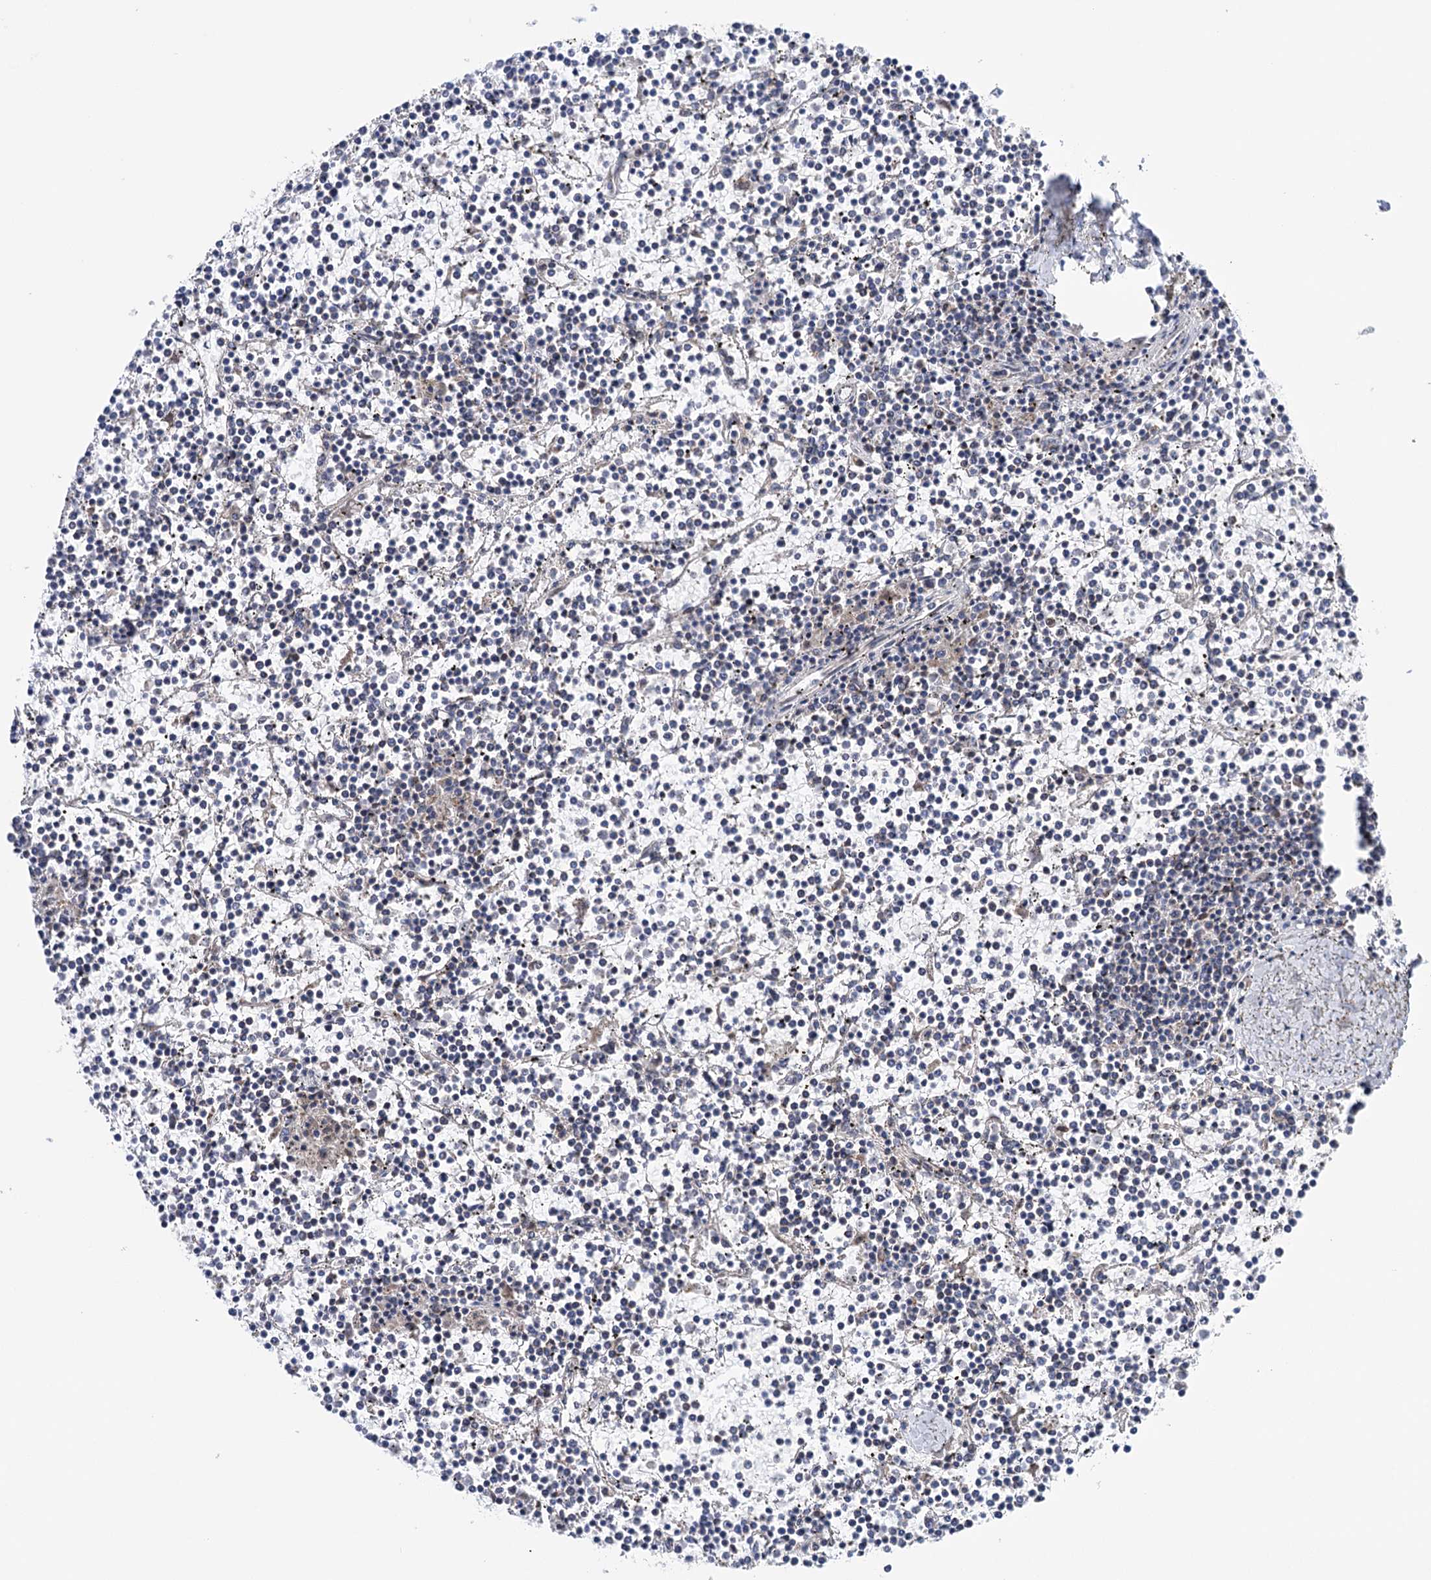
{"staining": {"intensity": "negative", "quantity": "none", "location": "none"}, "tissue": "lymphoma", "cell_type": "Tumor cells", "image_type": "cancer", "snomed": [{"axis": "morphology", "description": "Malignant lymphoma, non-Hodgkin's type, Low grade"}, {"axis": "topography", "description": "Spleen"}], "caption": "The immunohistochemistry (IHC) histopathology image has no significant positivity in tumor cells of lymphoma tissue.", "gene": "SUCLA2", "patient": {"sex": "female", "age": 19}}